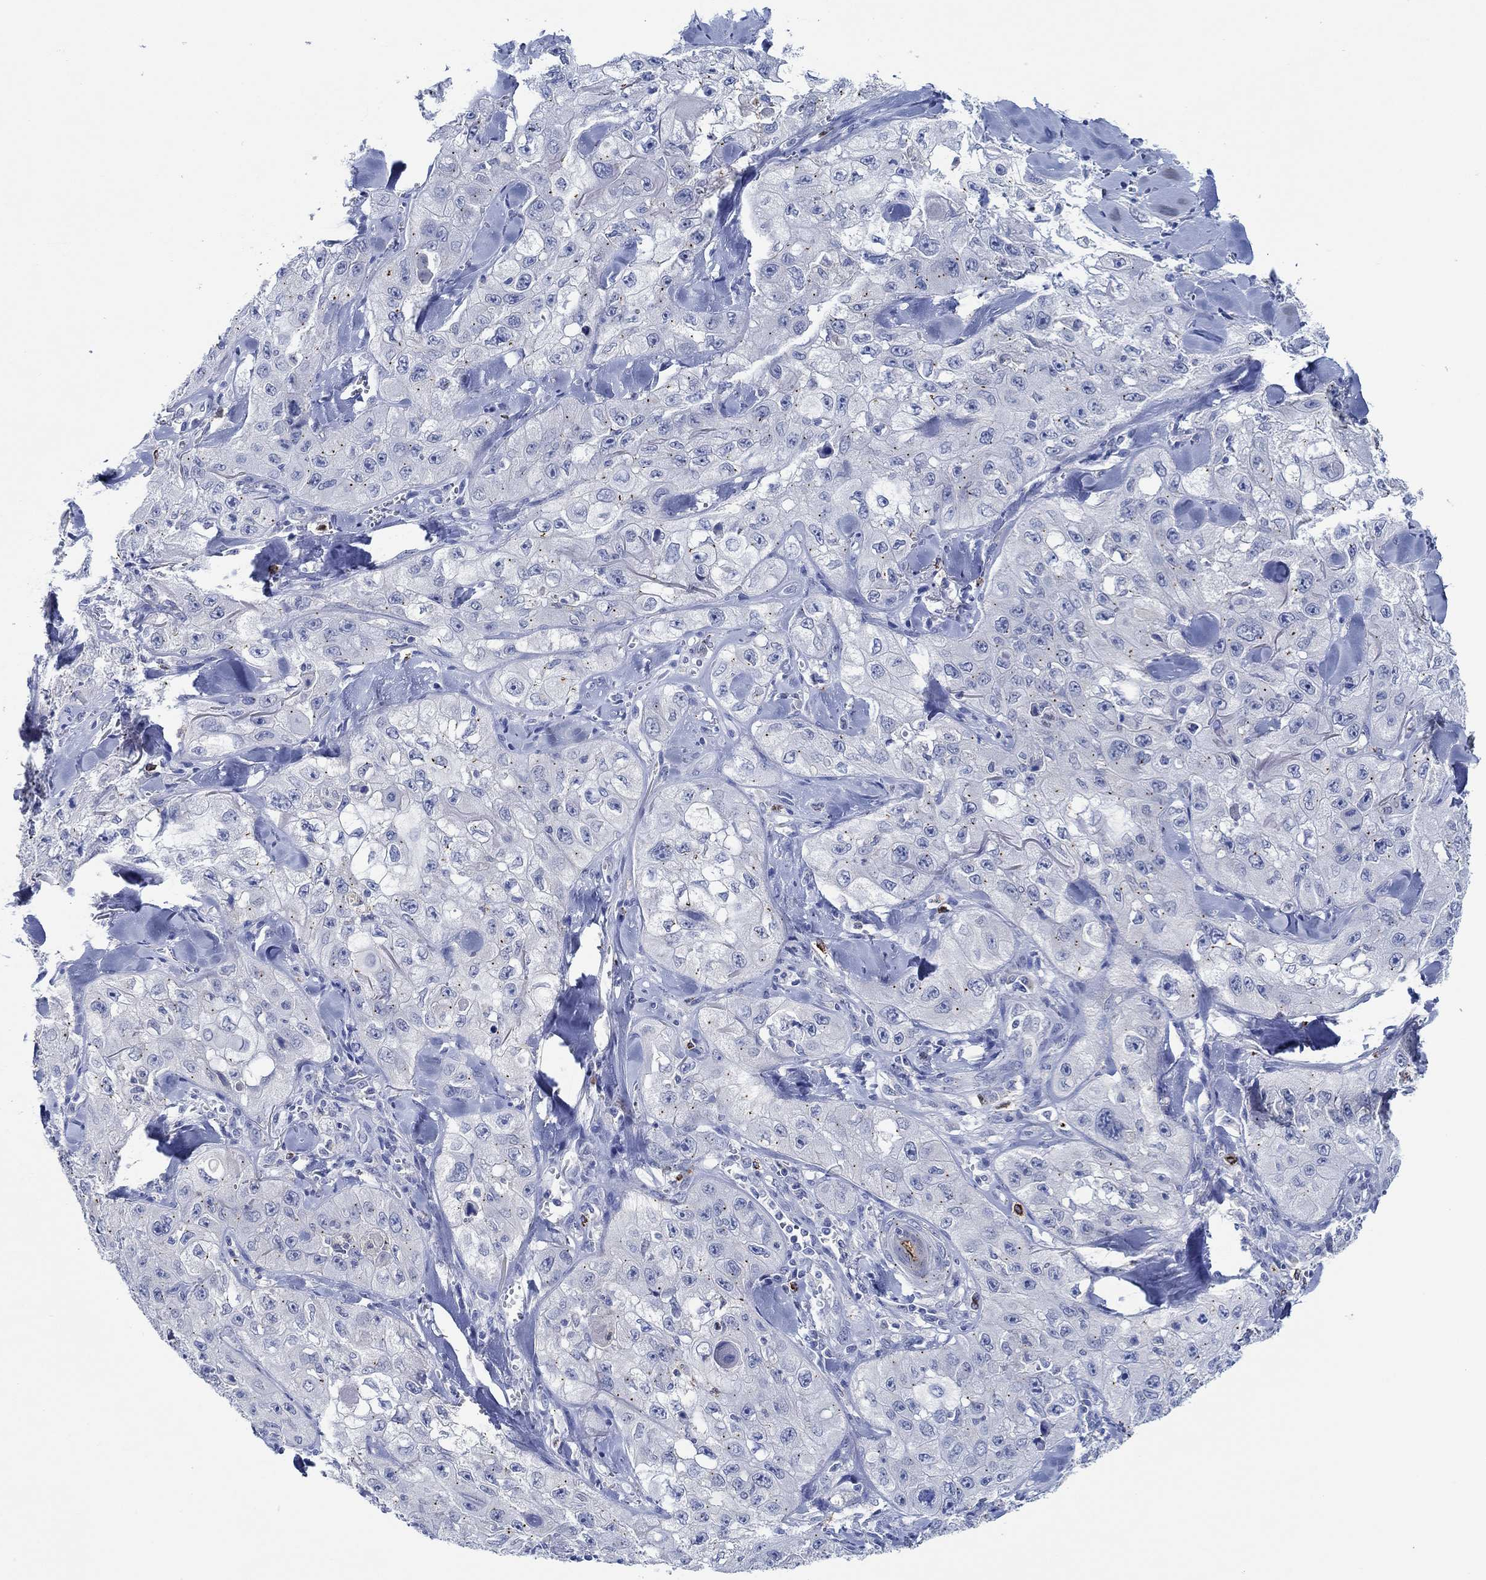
{"staining": {"intensity": "negative", "quantity": "none", "location": "none"}, "tissue": "skin cancer", "cell_type": "Tumor cells", "image_type": "cancer", "snomed": [{"axis": "morphology", "description": "Squamous cell carcinoma, NOS"}, {"axis": "topography", "description": "Skin"}, {"axis": "topography", "description": "Subcutis"}], "caption": "An image of skin squamous cell carcinoma stained for a protein reveals no brown staining in tumor cells.", "gene": "CPM", "patient": {"sex": "male", "age": 73}}